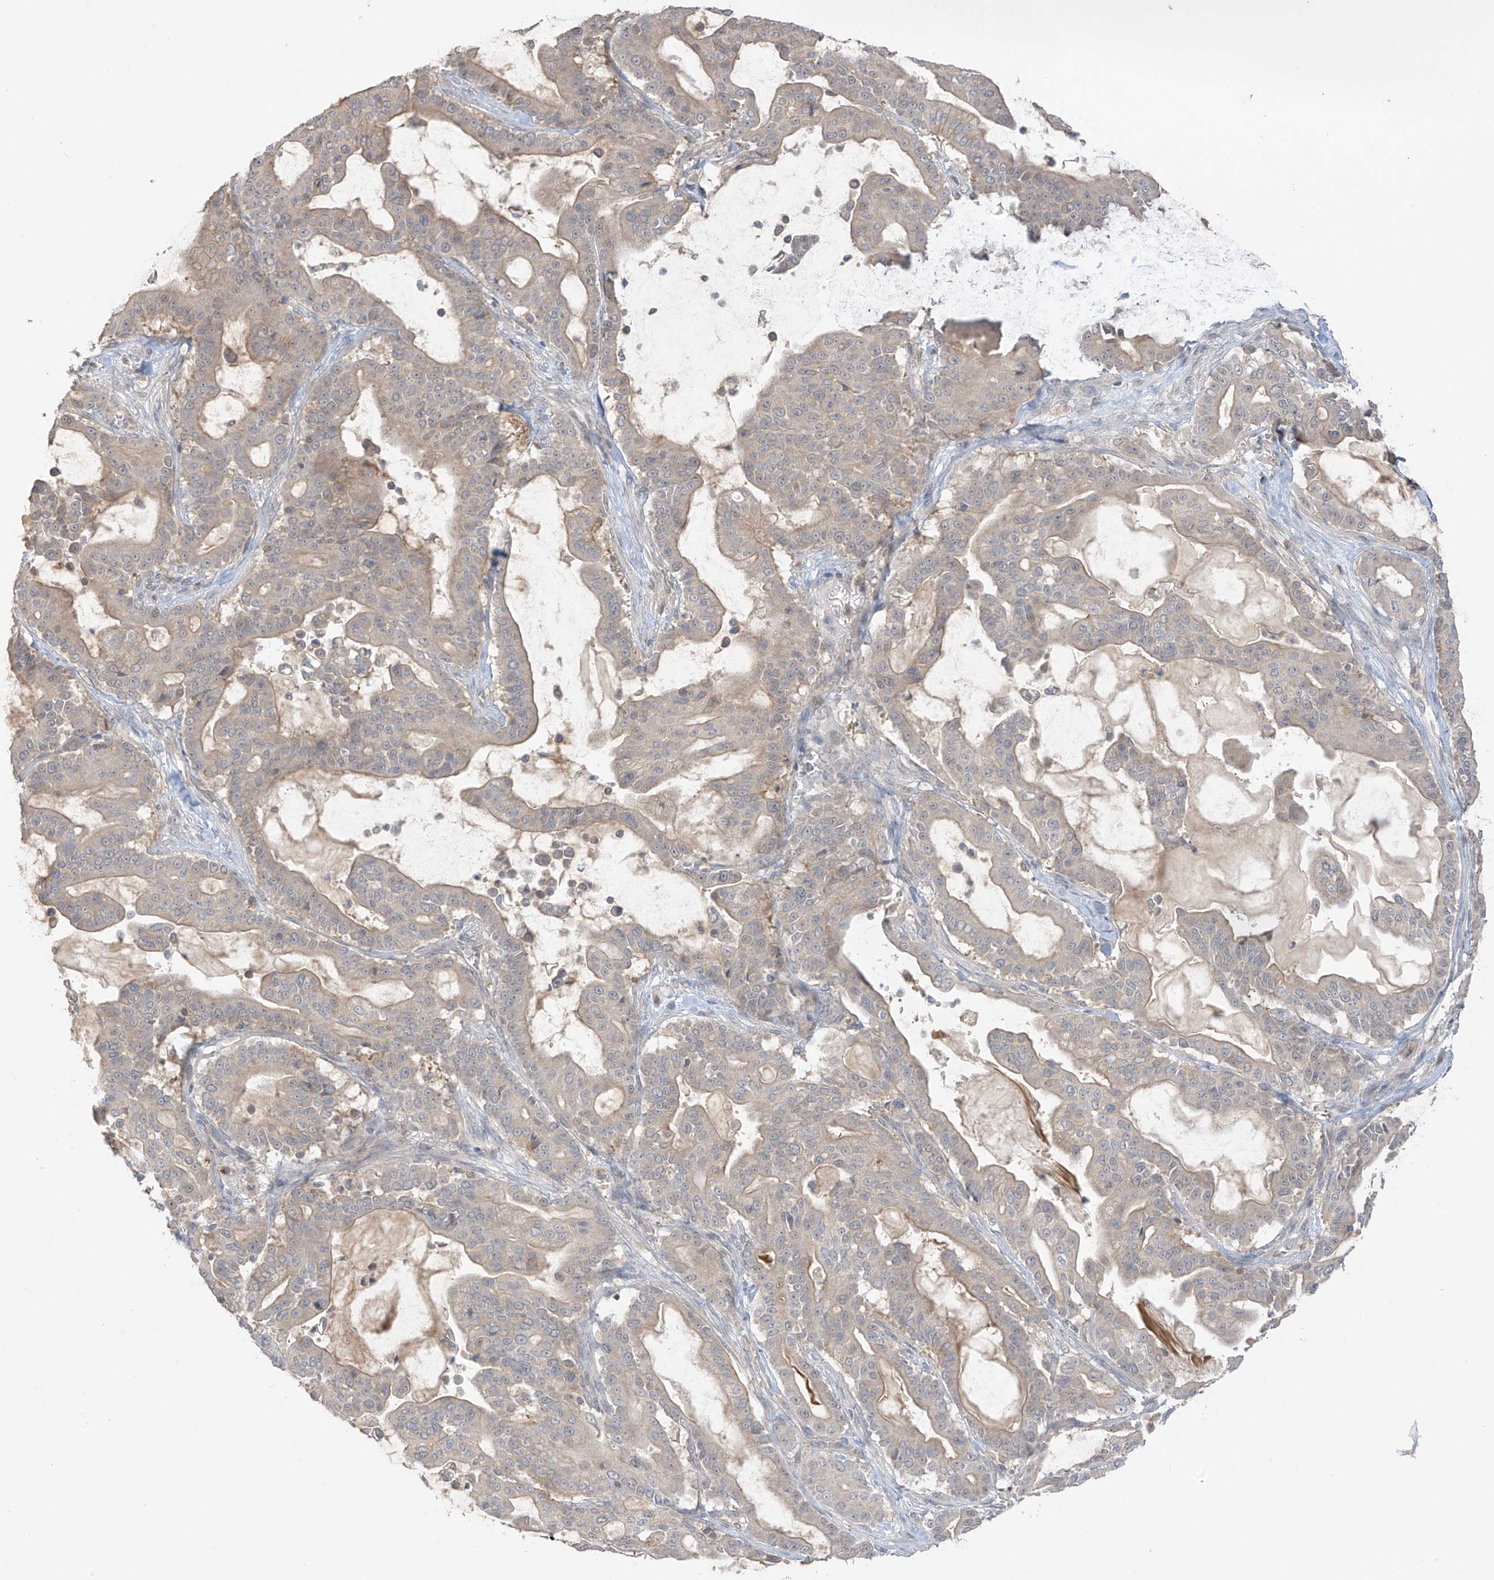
{"staining": {"intensity": "weak", "quantity": "25%-75%", "location": "cytoplasmic/membranous"}, "tissue": "pancreatic cancer", "cell_type": "Tumor cells", "image_type": "cancer", "snomed": [{"axis": "morphology", "description": "Adenocarcinoma, NOS"}, {"axis": "topography", "description": "Pancreas"}], "caption": "Adenocarcinoma (pancreatic) stained with IHC demonstrates weak cytoplasmic/membranous staining in approximately 25%-75% of tumor cells.", "gene": "ANGEL2", "patient": {"sex": "male", "age": 63}}